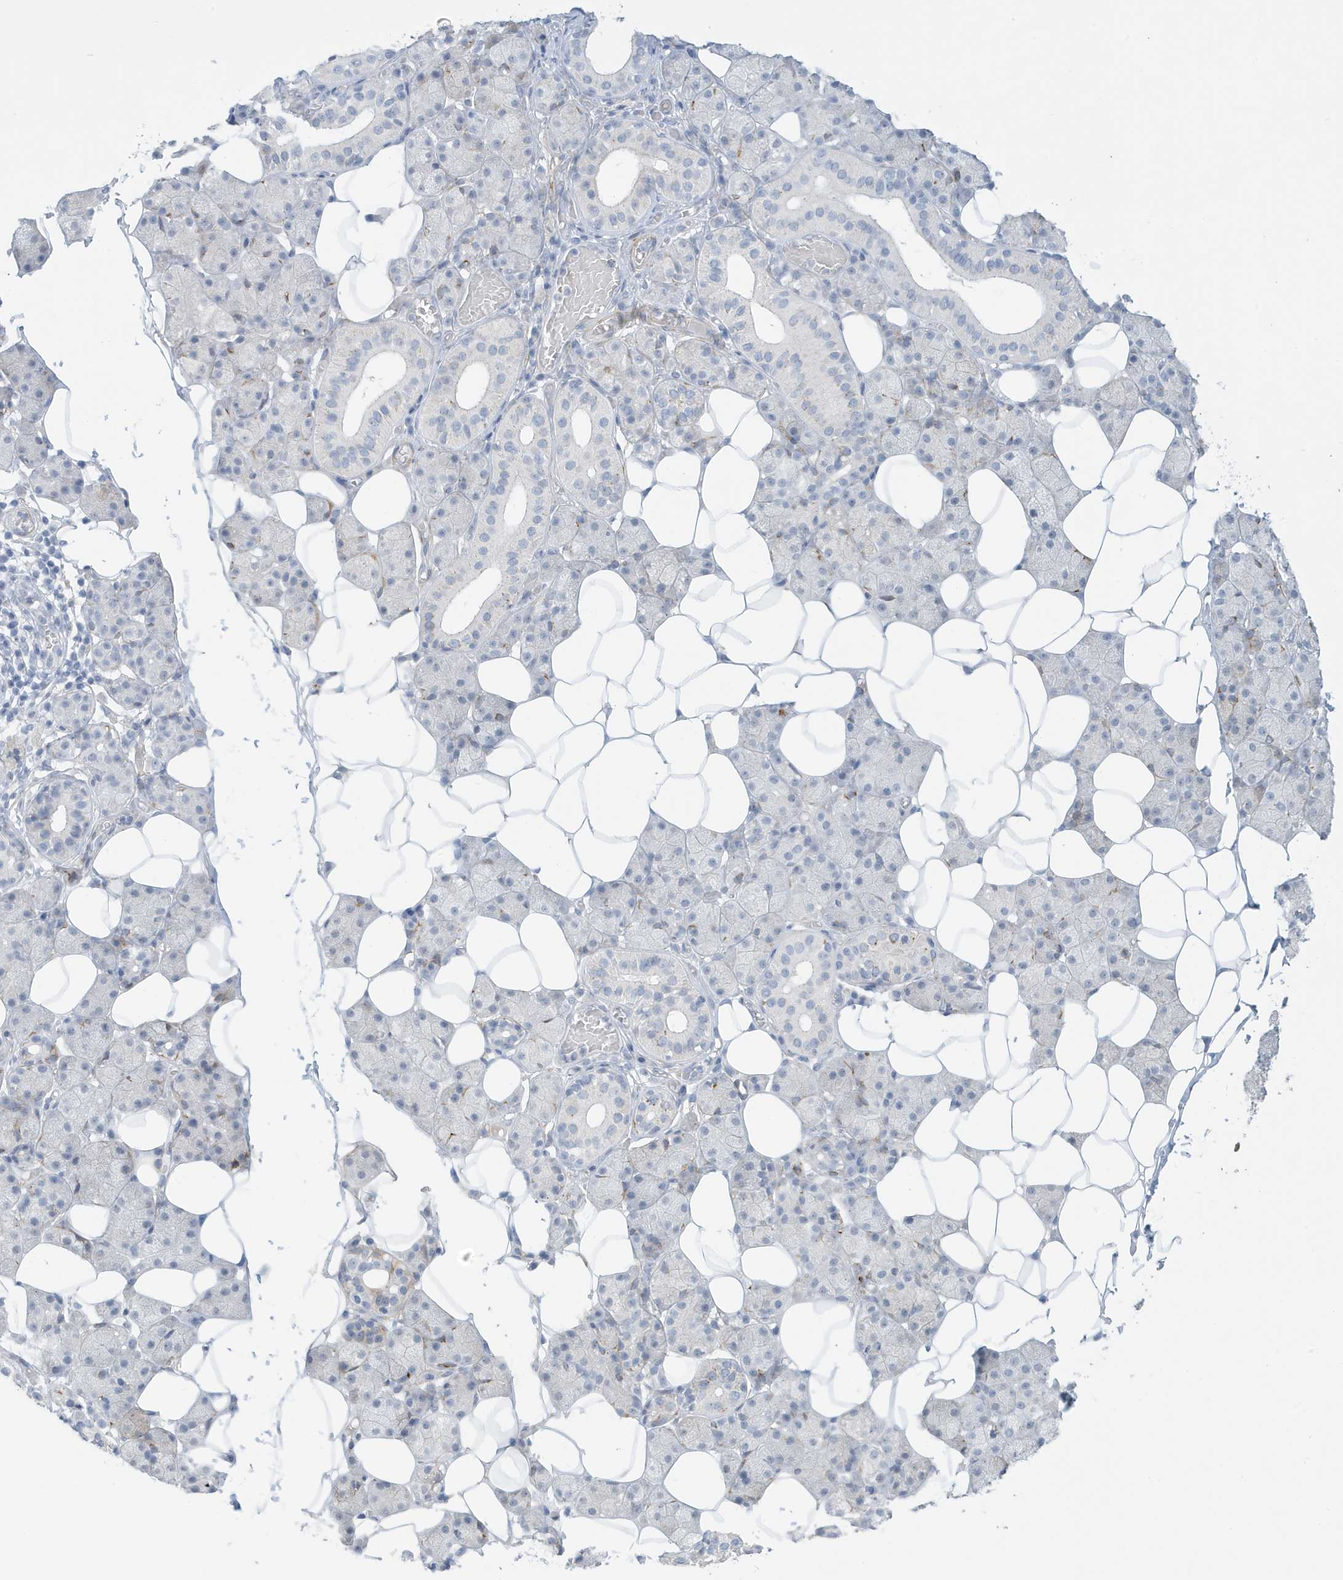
{"staining": {"intensity": "weak", "quantity": "<25%", "location": "cytoplasmic/membranous"}, "tissue": "salivary gland", "cell_type": "Glandular cells", "image_type": "normal", "snomed": [{"axis": "morphology", "description": "Normal tissue, NOS"}, {"axis": "topography", "description": "Salivary gland"}], "caption": "An image of human salivary gland is negative for staining in glandular cells. Brightfield microscopy of IHC stained with DAB (brown) and hematoxylin (blue), captured at high magnification.", "gene": "PERM1", "patient": {"sex": "female", "age": 33}}